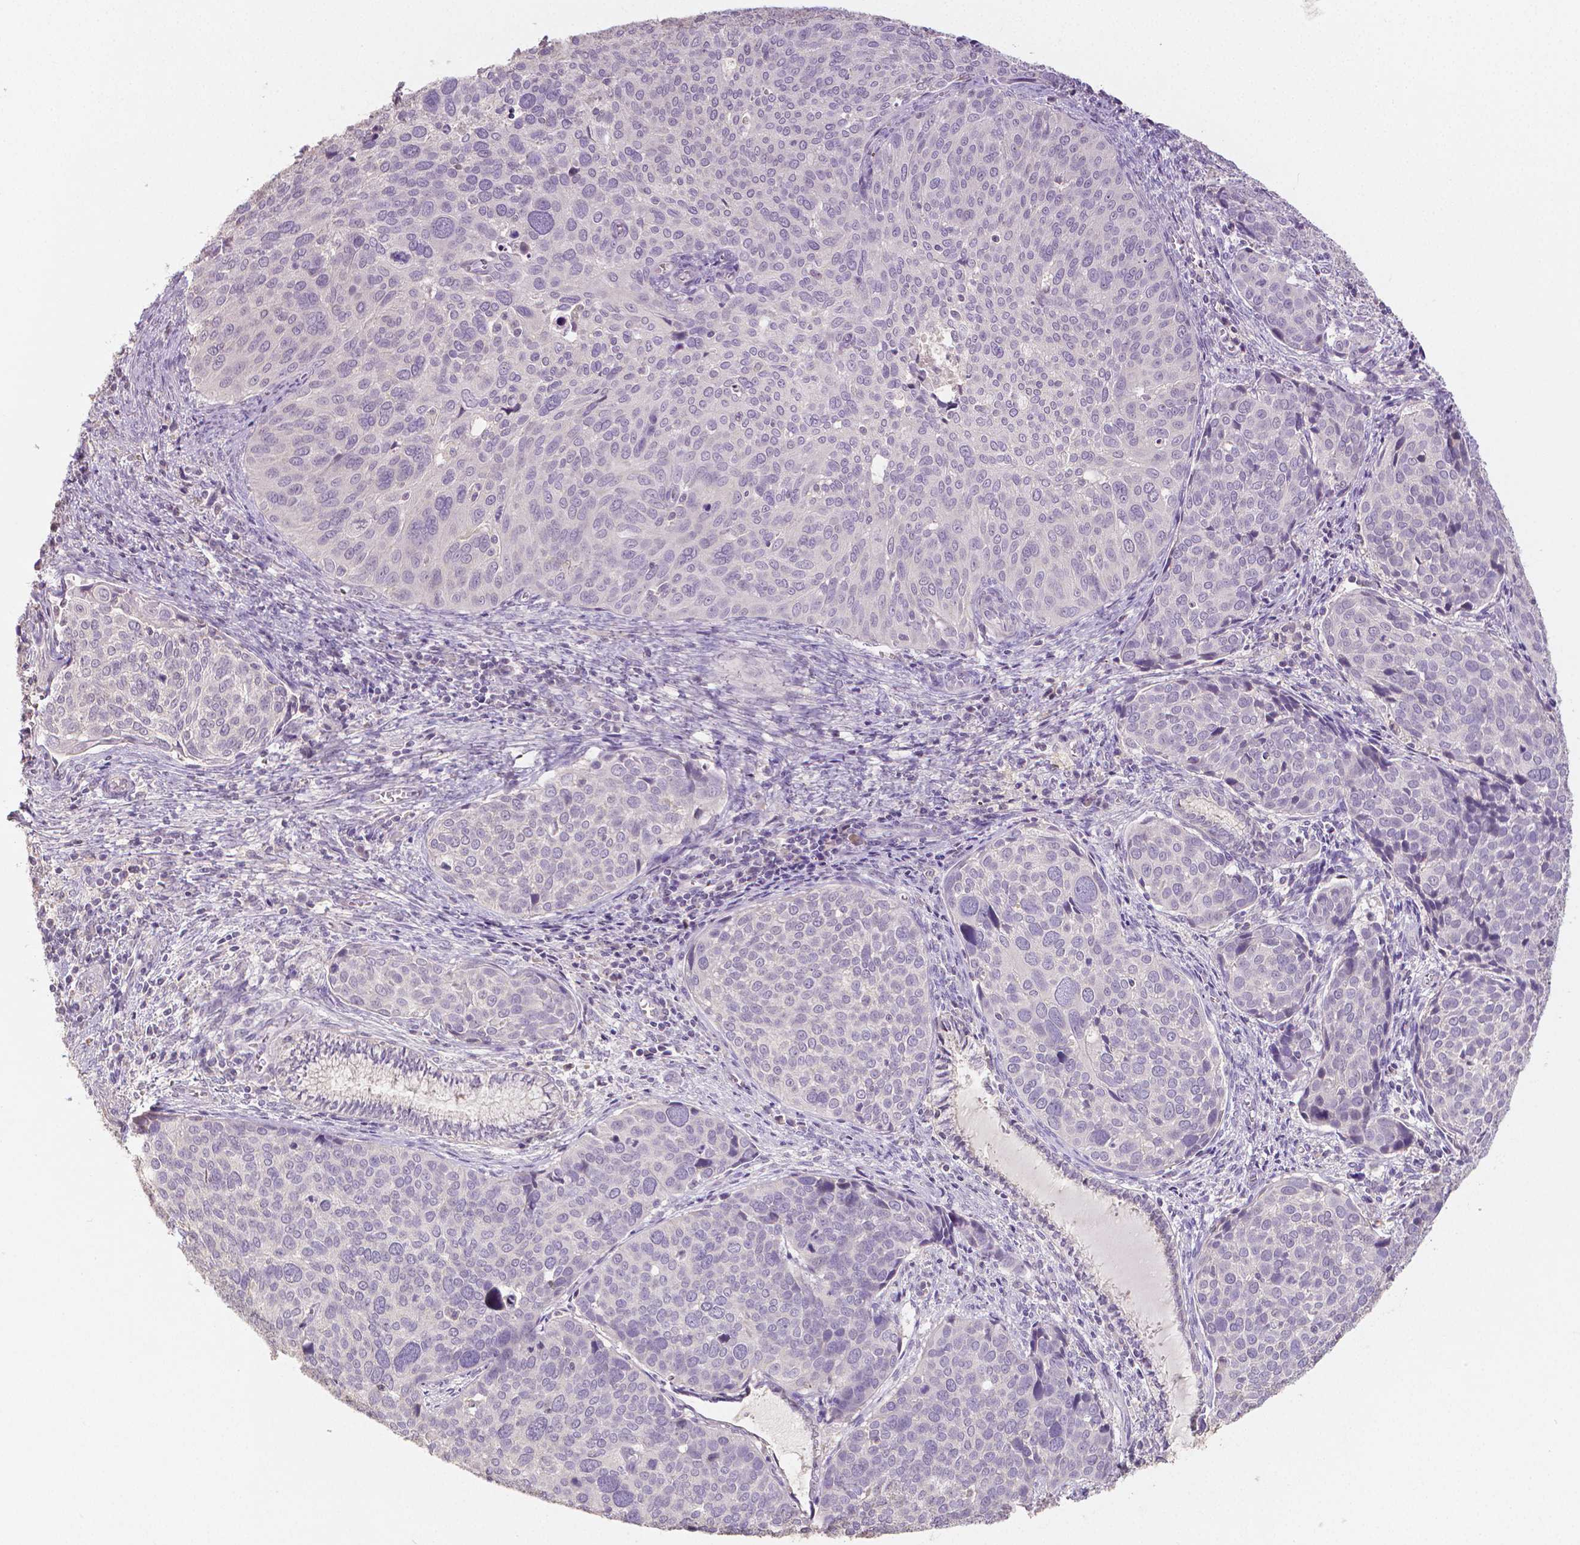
{"staining": {"intensity": "negative", "quantity": "none", "location": "none"}, "tissue": "cervical cancer", "cell_type": "Tumor cells", "image_type": "cancer", "snomed": [{"axis": "morphology", "description": "Squamous cell carcinoma, NOS"}, {"axis": "topography", "description": "Cervix"}], "caption": "Immunohistochemistry image of human cervical cancer (squamous cell carcinoma) stained for a protein (brown), which displays no positivity in tumor cells.", "gene": "CRMP1", "patient": {"sex": "female", "age": 39}}